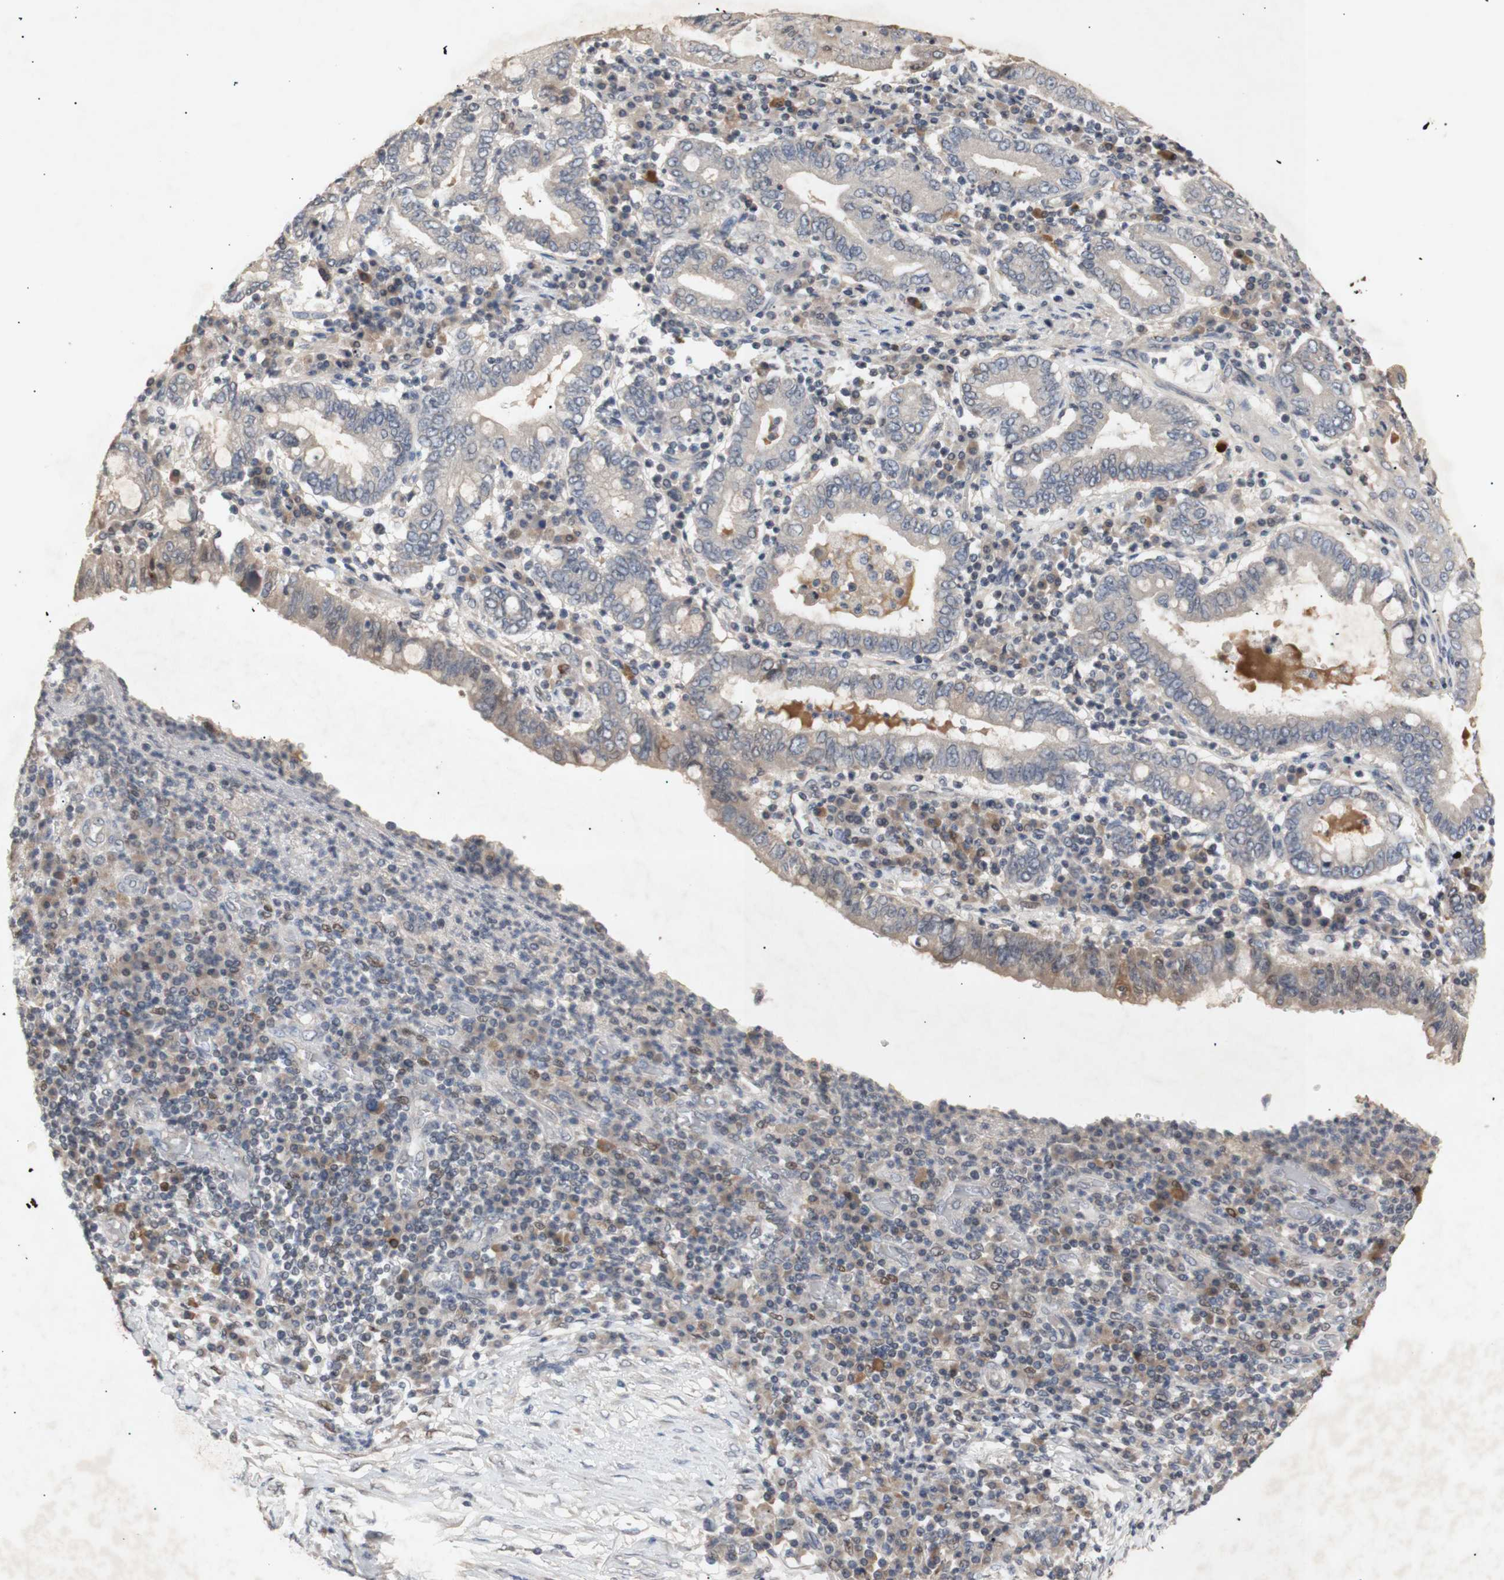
{"staining": {"intensity": "negative", "quantity": "none", "location": "none"}, "tissue": "stomach cancer", "cell_type": "Tumor cells", "image_type": "cancer", "snomed": [{"axis": "morphology", "description": "Normal tissue, NOS"}, {"axis": "morphology", "description": "Adenocarcinoma, NOS"}, {"axis": "topography", "description": "Esophagus"}, {"axis": "topography", "description": "Stomach, upper"}, {"axis": "topography", "description": "Peripheral nerve tissue"}], "caption": "The IHC micrograph has no significant expression in tumor cells of stomach cancer tissue.", "gene": "FOSB", "patient": {"sex": "male", "age": 62}}